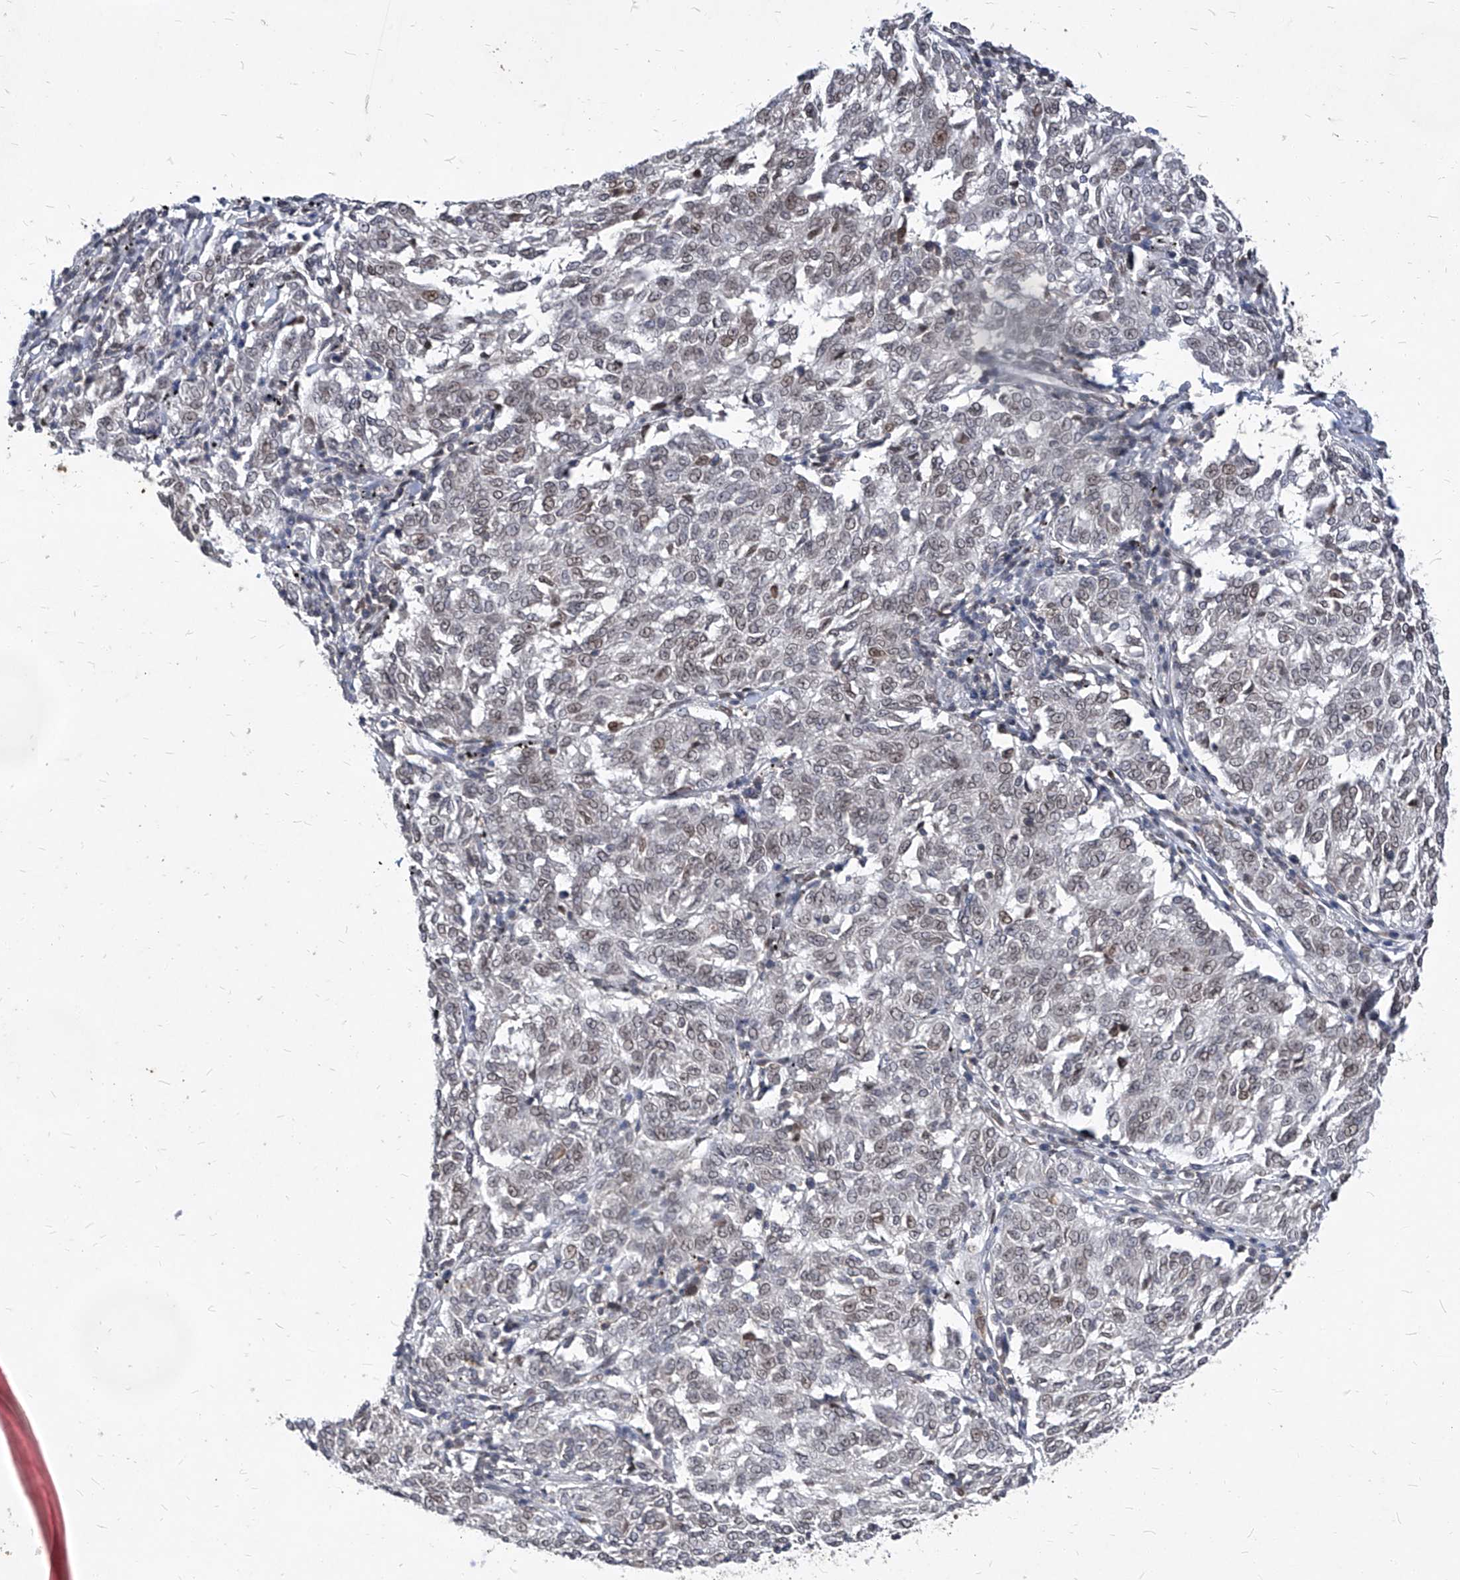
{"staining": {"intensity": "weak", "quantity": "25%-75%", "location": "nuclear"}, "tissue": "melanoma", "cell_type": "Tumor cells", "image_type": "cancer", "snomed": [{"axis": "morphology", "description": "Malignant melanoma, NOS"}, {"axis": "topography", "description": "Skin"}], "caption": "Melanoma stained for a protein exhibits weak nuclear positivity in tumor cells. The staining was performed using DAB (3,3'-diaminobenzidine) to visualize the protein expression in brown, while the nuclei were stained in blue with hematoxylin (Magnification: 20x).", "gene": "KPNB1", "patient": {"sex": "female", "age": 72}}